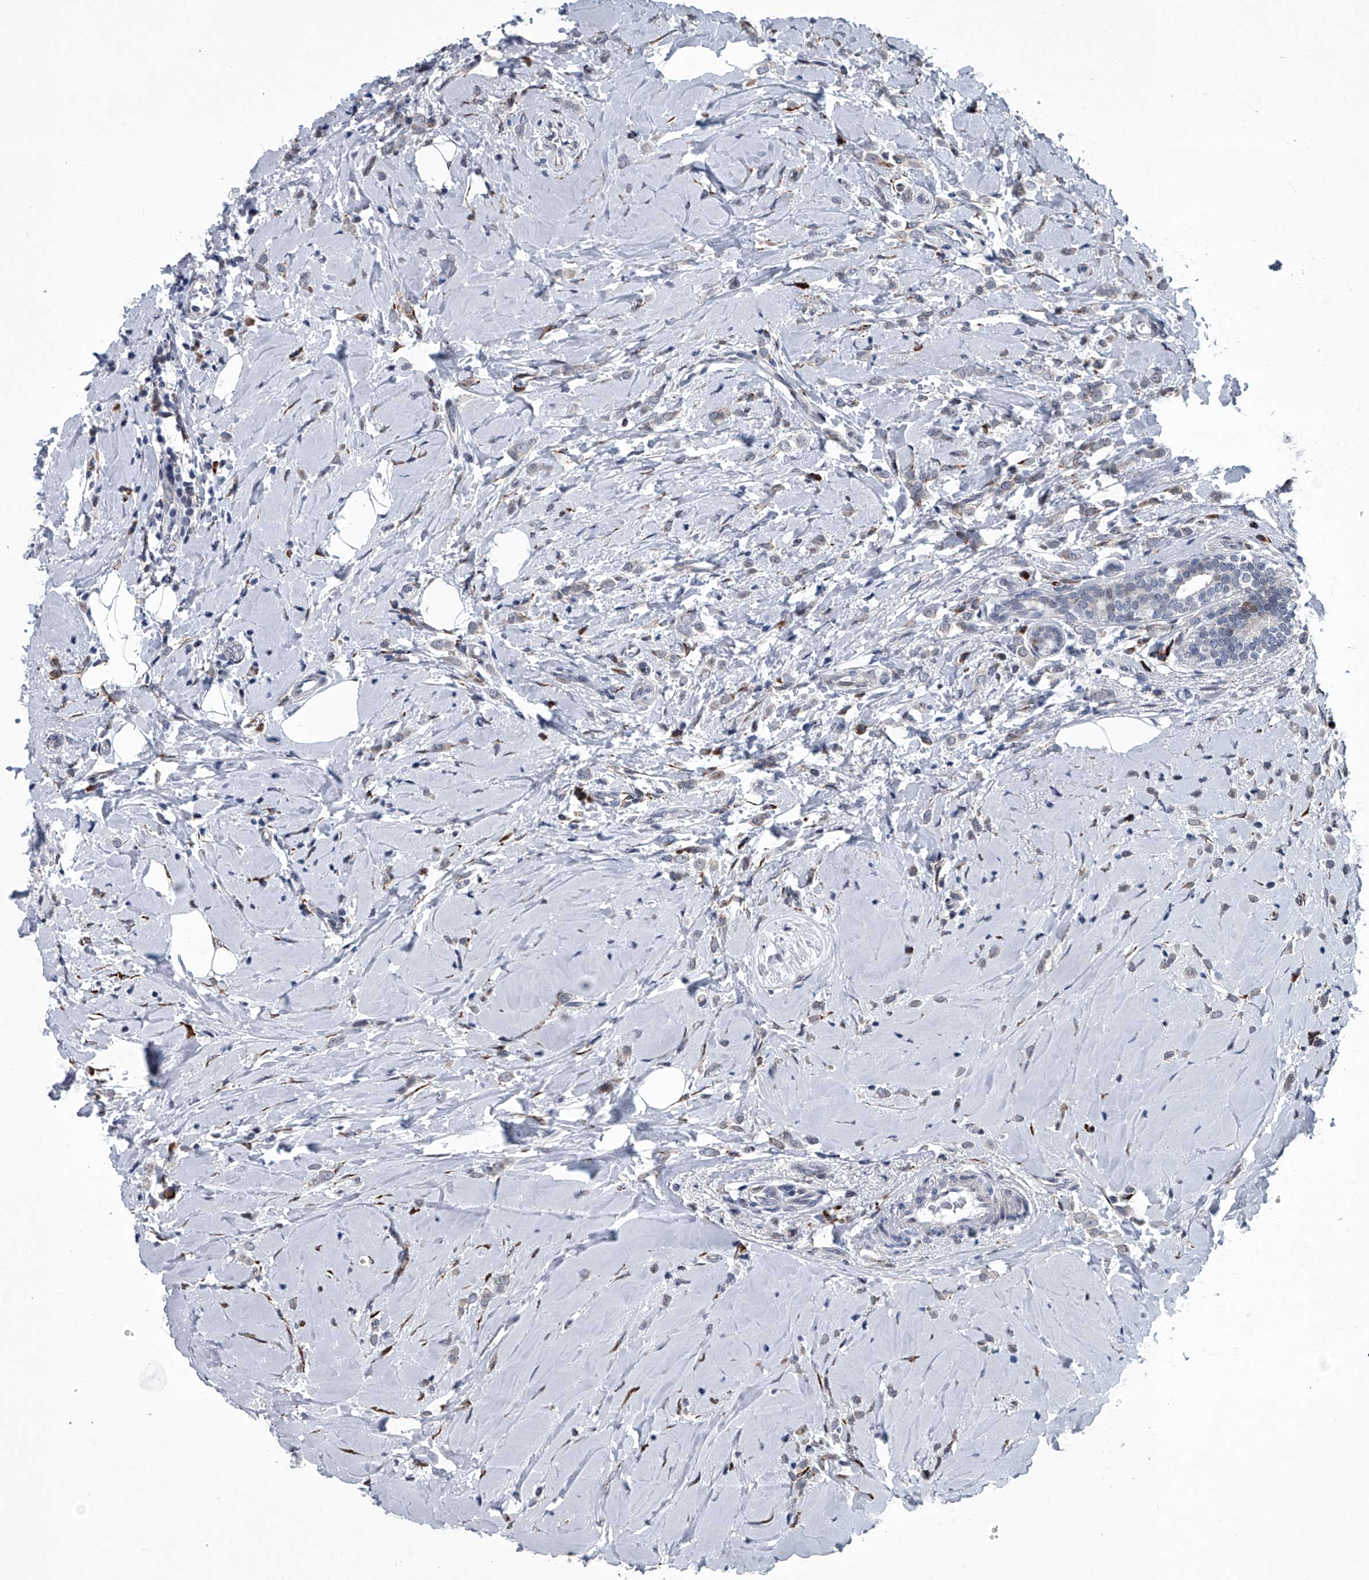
{"staining": {"intensity": "negative", "quantity": "none", "location": "none"}, "tissue": "breast cancer", "cell_type": "Tumor cells", "image_type": "cancer", "snomed": [{"axis": "morphology", "description": "Lobular carcinoma"}, {"axis": "topography", "description": "Breast"}], "caption": "This micrograph is of lobular carcinoma (breast) stained with immunohistochemistry to label a protein in brown with the nuclei are counter-stained blue. There is no expression in tumor cells. (DAB (3,3'-diaminobenzidine) IHC, high magnification).", "gene": "PPP2R5D", "patient": {"sex": "female", "age": 47}}